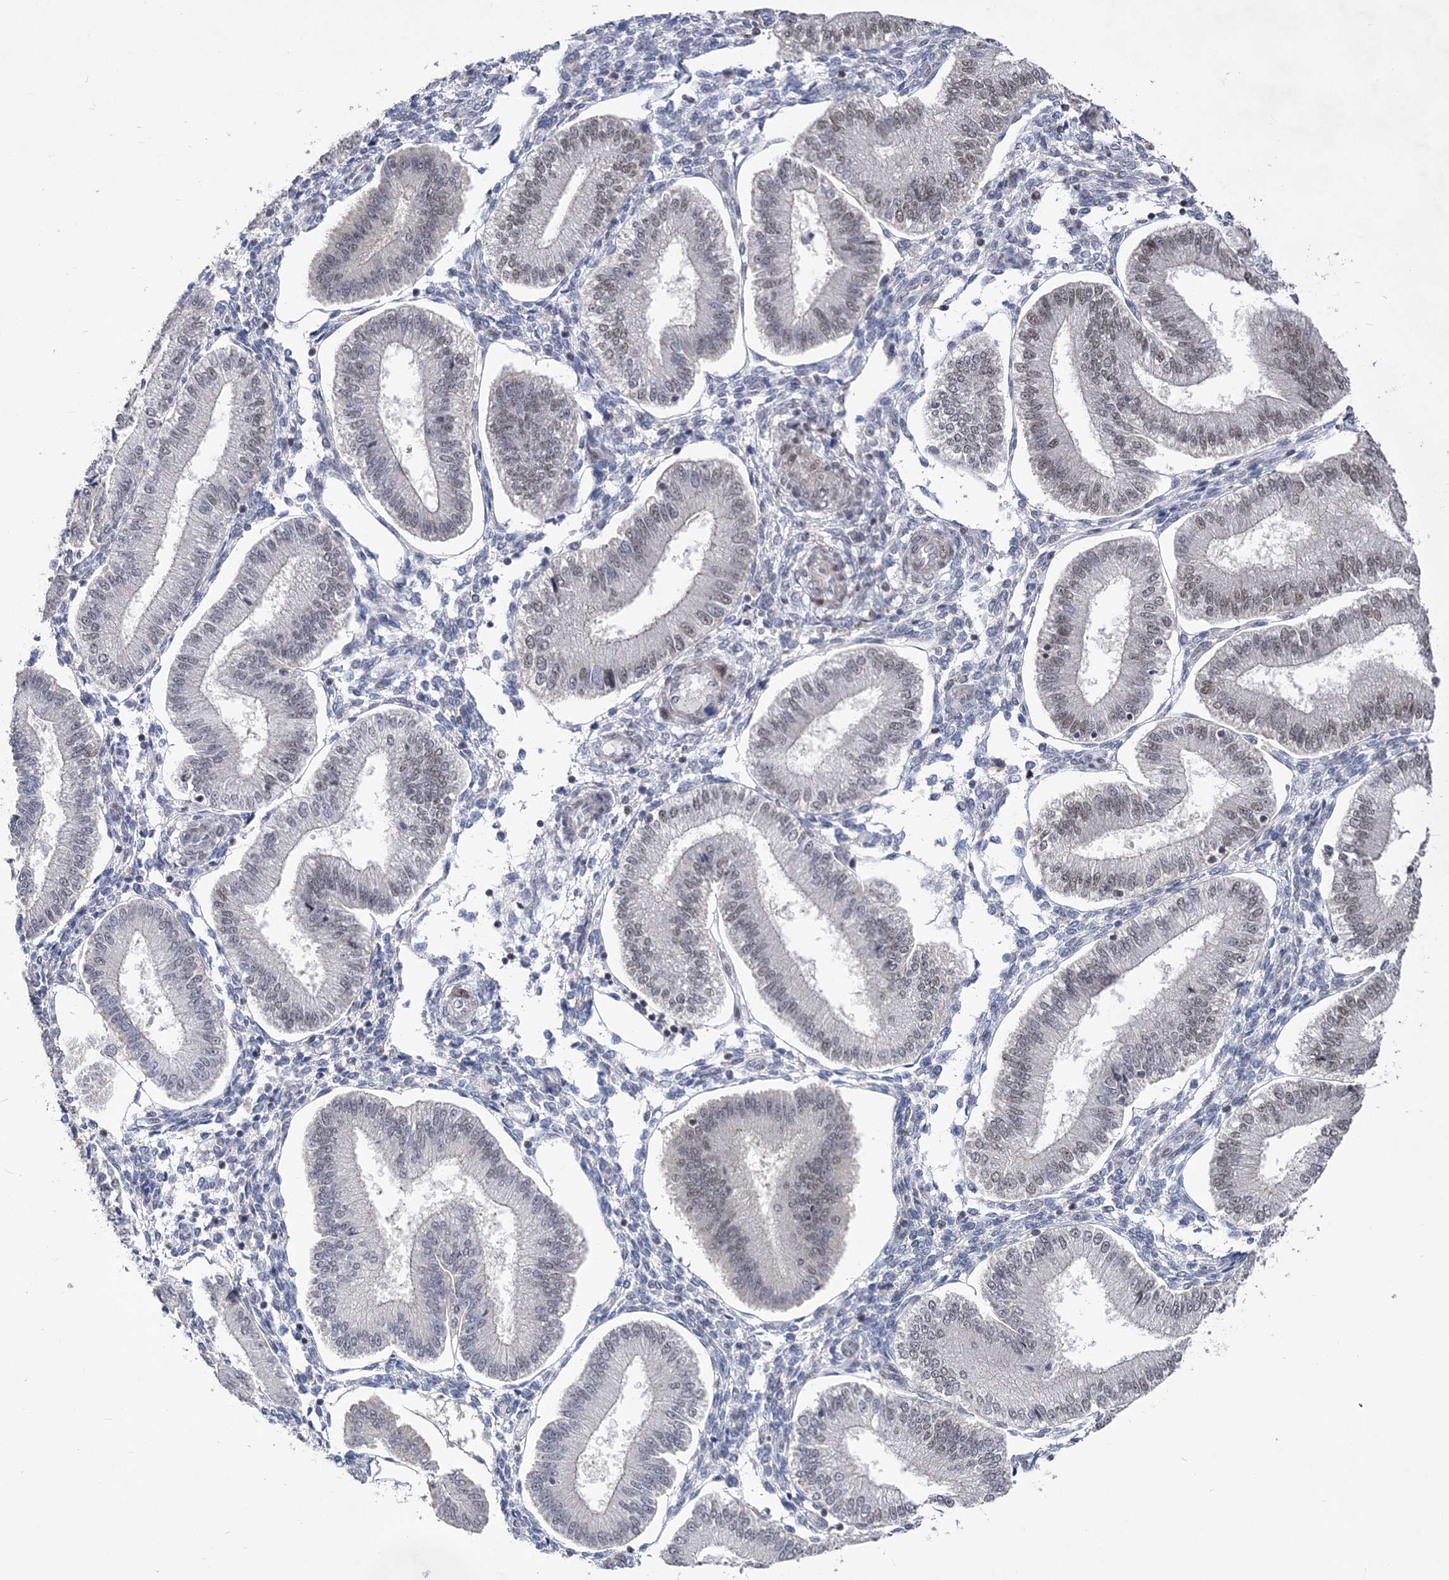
{"staining": {"intensity": "weak", "quantity": "25%-75%", "location": "nuclear"}, "tissue": "endometrium", "cell_type": "Cells in endometrial stroma", "image_type": "normal", "snomed": [{"axis": "morphology", "description": "Normal tissue, NOS"}, {"axis": "topography", "description": "Endometrium"}], "caption": "High-magnification brightfield microscopy of unremarkable endometrium stained with DAB (3,3'-diaminobenzidine) (brown) and counterstained with hematoxylin (blue). cells in endometrial stroma exhibit weak nuclear expression is present in approximately25%-75% of cells.", "gene": "BOD1L1", "patient": {"sex": "female", "age": 39}}